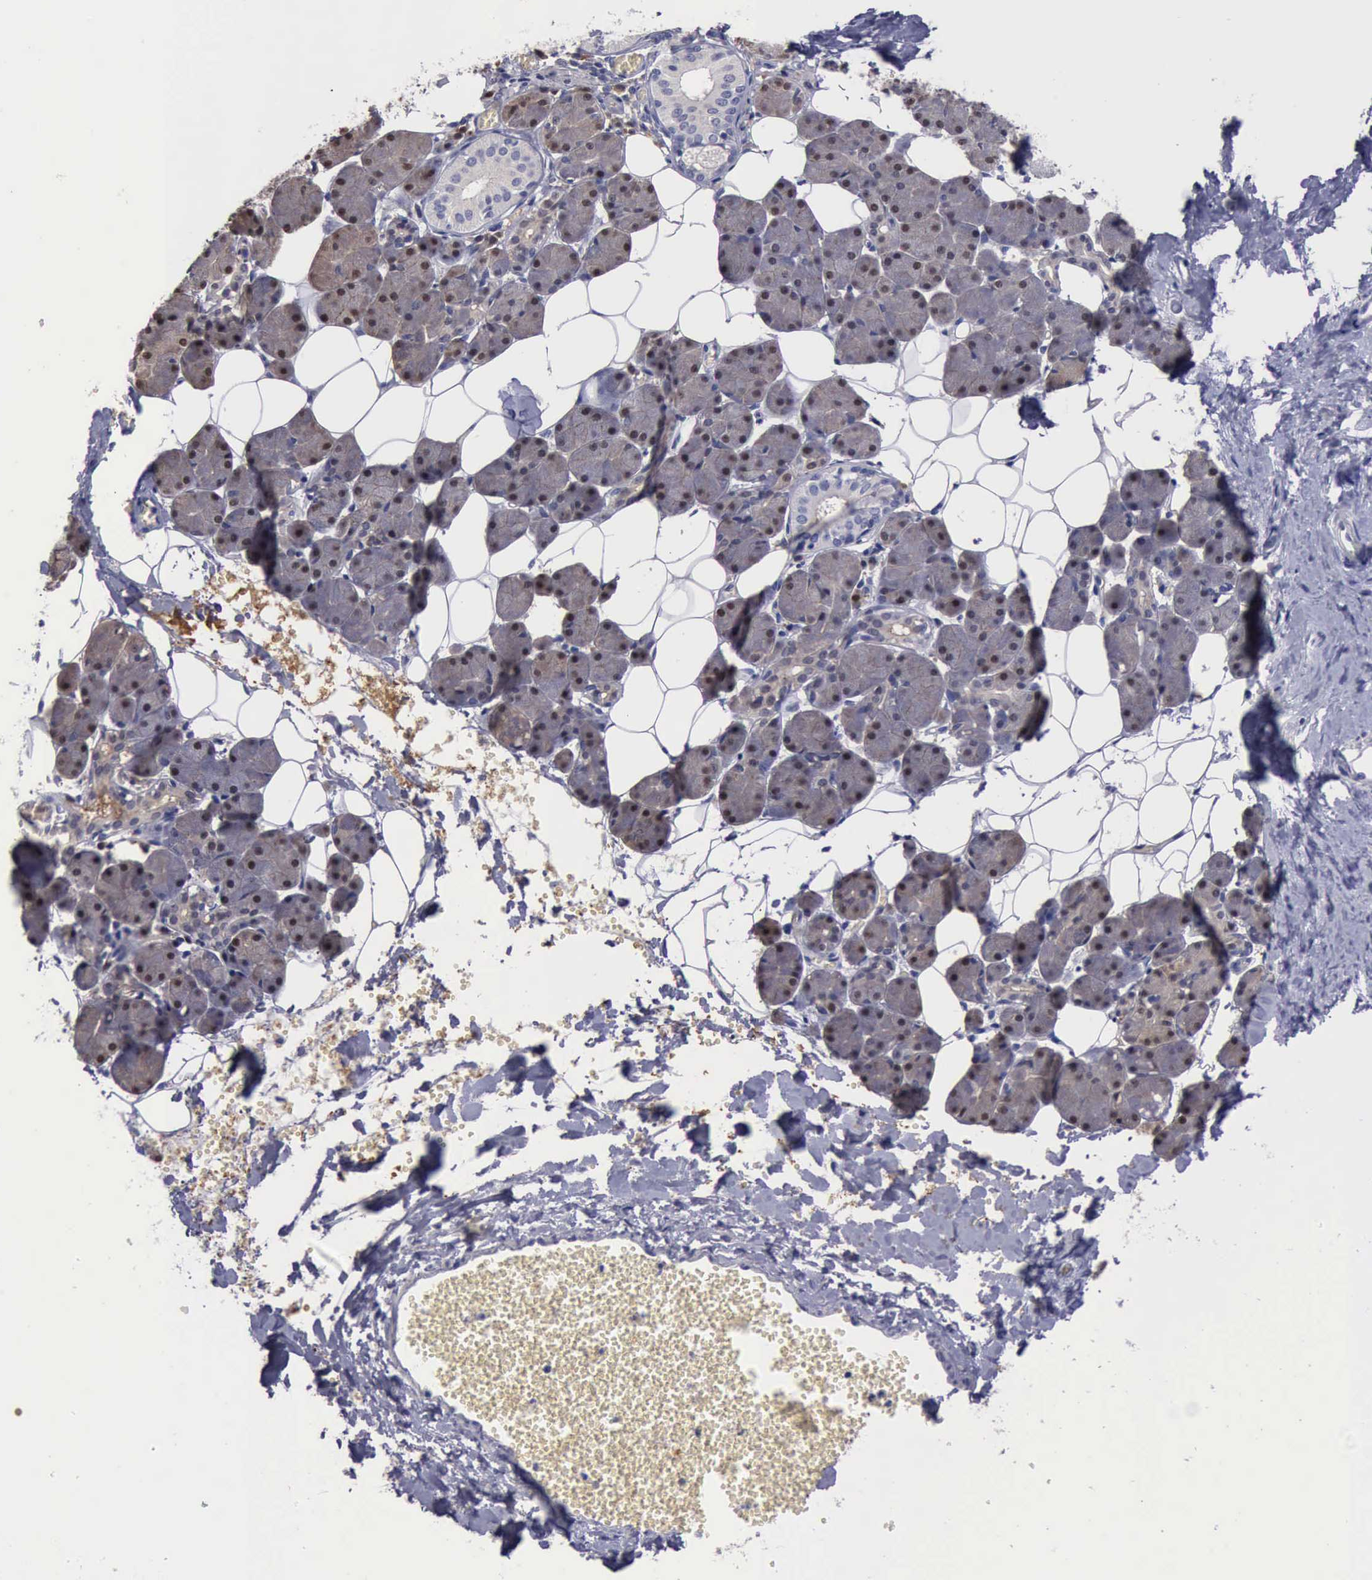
{"staining": {"intensity": "weak", "quantity": "25%-75%", "location": "cytoplasmic/membranous,nuclear"}, "tissue": "salivary gland", "cell_type": "Glandular cells", "image_type": "normal", "snomed": [{"axis": "morphology", "description": "Normal tissue, NOS"}, {"axis": "morphology", "description": "Adenoma, NOS"}, {"axis": "topography", "description": "Salivary gland"}], "caption": "There is low levels of weak cytoplasmic/membranous,nuclear expression in glandular cells of benign salivary gland, as demonstrated by immunohistochemical staining (brown color).", "gene": "CEP128", "patient": {"sex": "female", "age": 32}}